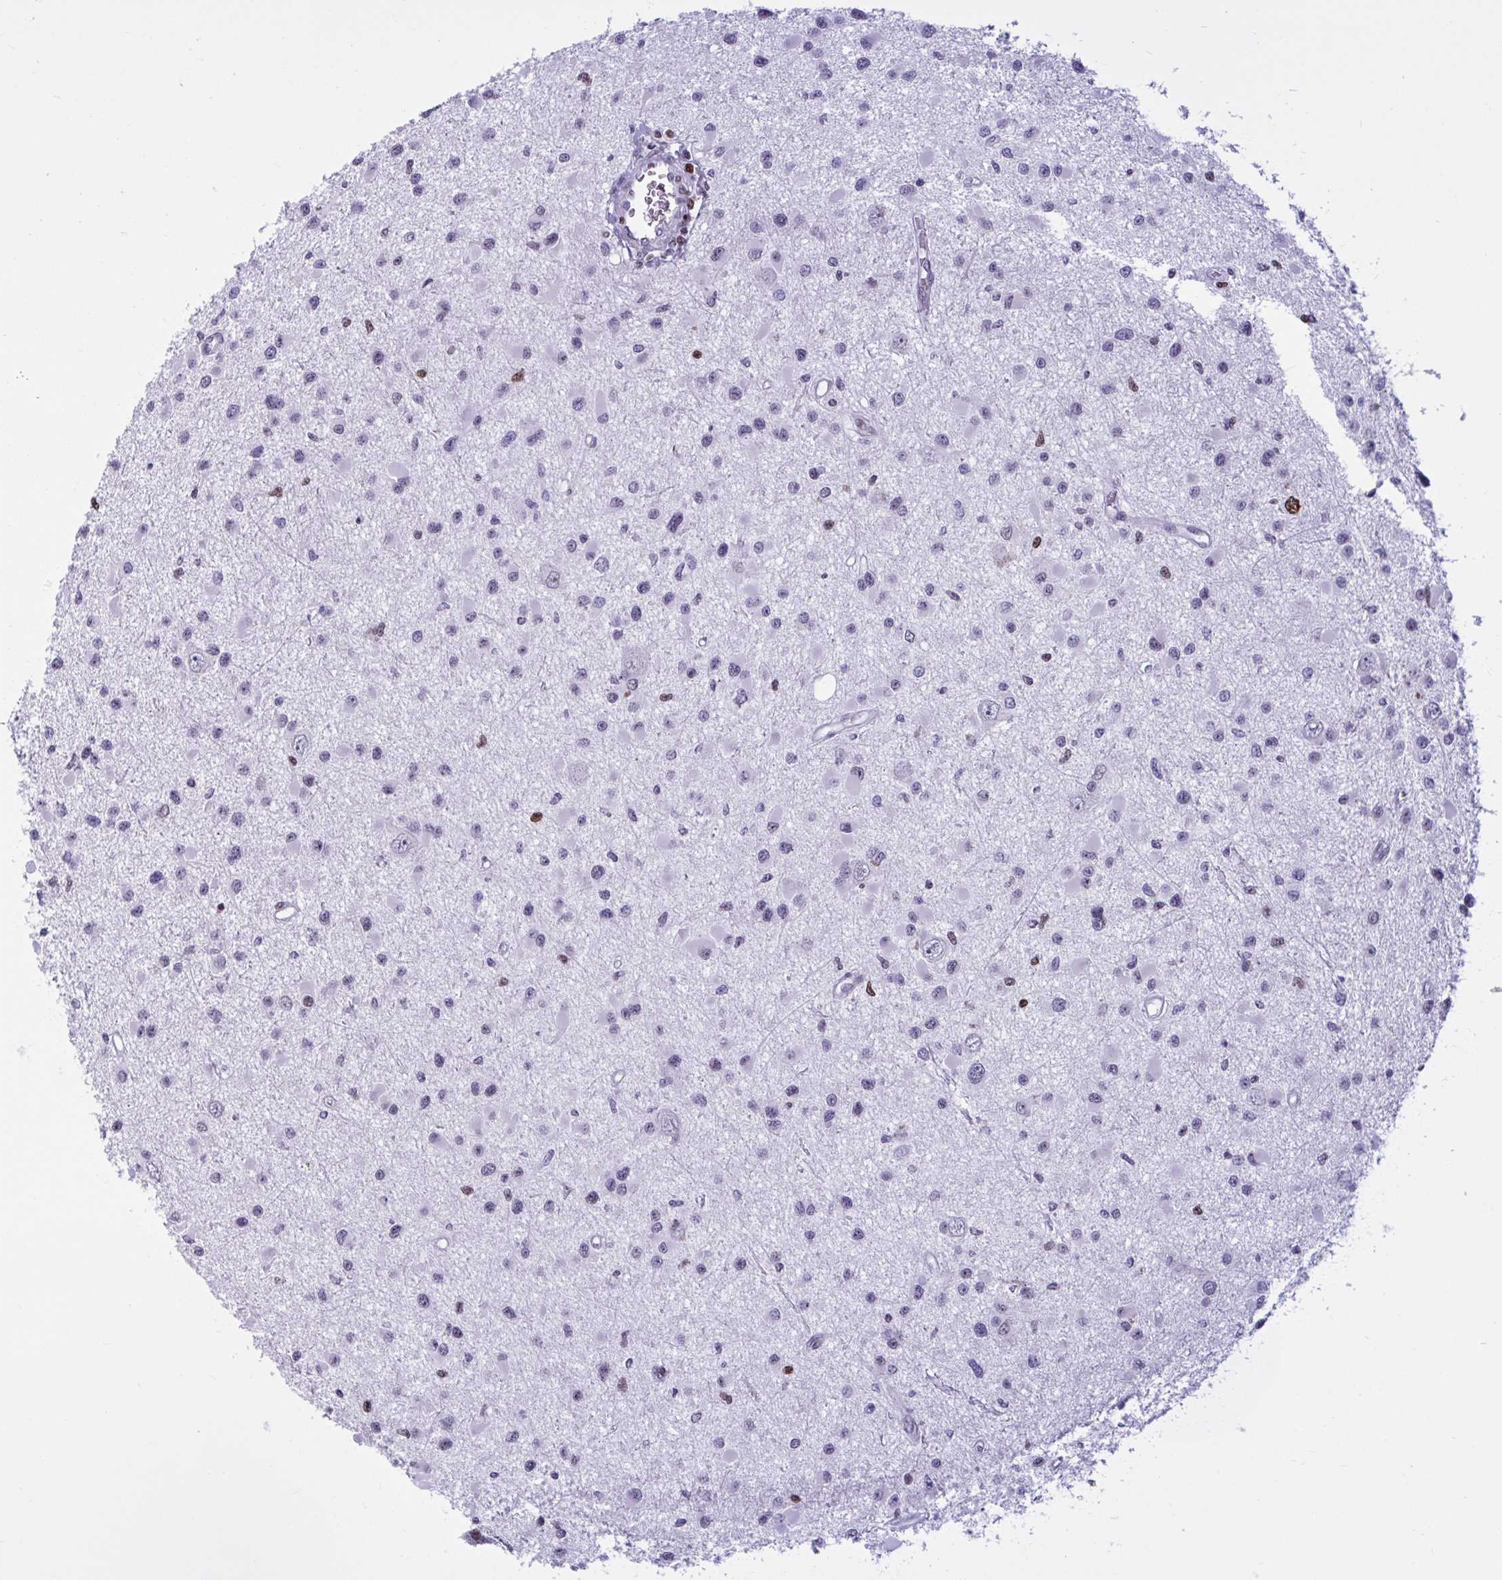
{"staining": {"intensity": "negative", "quantity": "none", "location": "none"}, "tissue": "glioma", "cell_type": "Tumor cells", "image_type": "cancer", "snomed": [{"axis": "morphology", "description": "Glioma, malignant, High grade"}, {"axis": "topography", "description": "Brain"}], "caption": "Micrograph shows no protein positivity in tumor cells of malignant high-grade glioma tissue.", "gene": "HMGB2", "patient": {"sex": "male", "age": 54}}